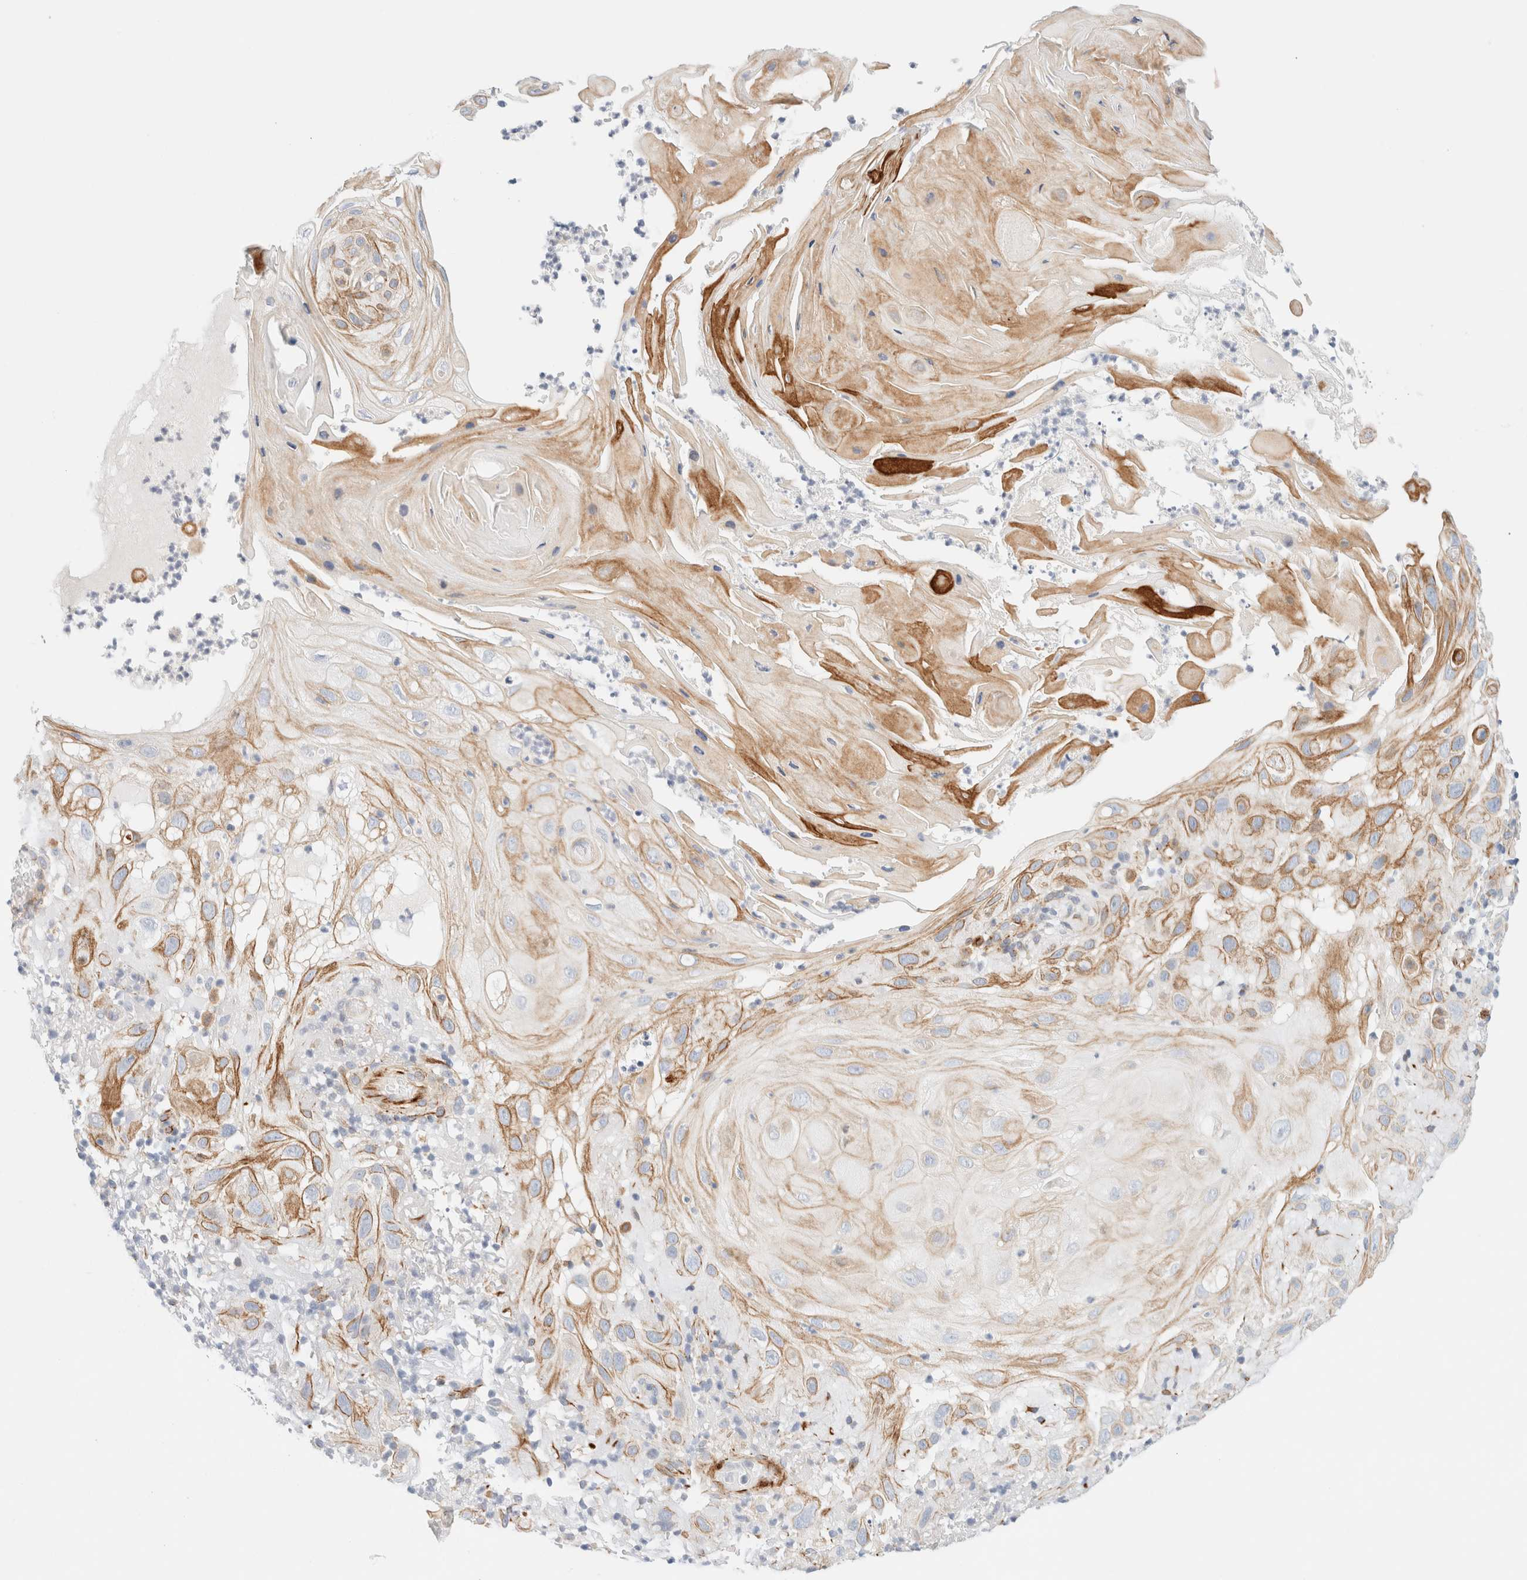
{"staining": {"intensity": "moderate", "quantity": ">75%", "location": "cytoplasmic/membranous"}, "tissue": "skin cancer", "cell_type": "Tumor cells", "image_type": "cancer", "snomed": [{"axis": "morphology", "description": "Squamous cell carcinoma, NOS"}, {"axis": "topography", "description": "Skin"}], "caption": "Immunohistochemistry image of human squamous cell carcinoma (skin) stained for a protein (brown), which shows medium levels of moderate cytoplasmic/membranous expression in about >75% of tumor cells.", "gene": "SLC25A48", "patient": {"sex": "female", "age": 96}}